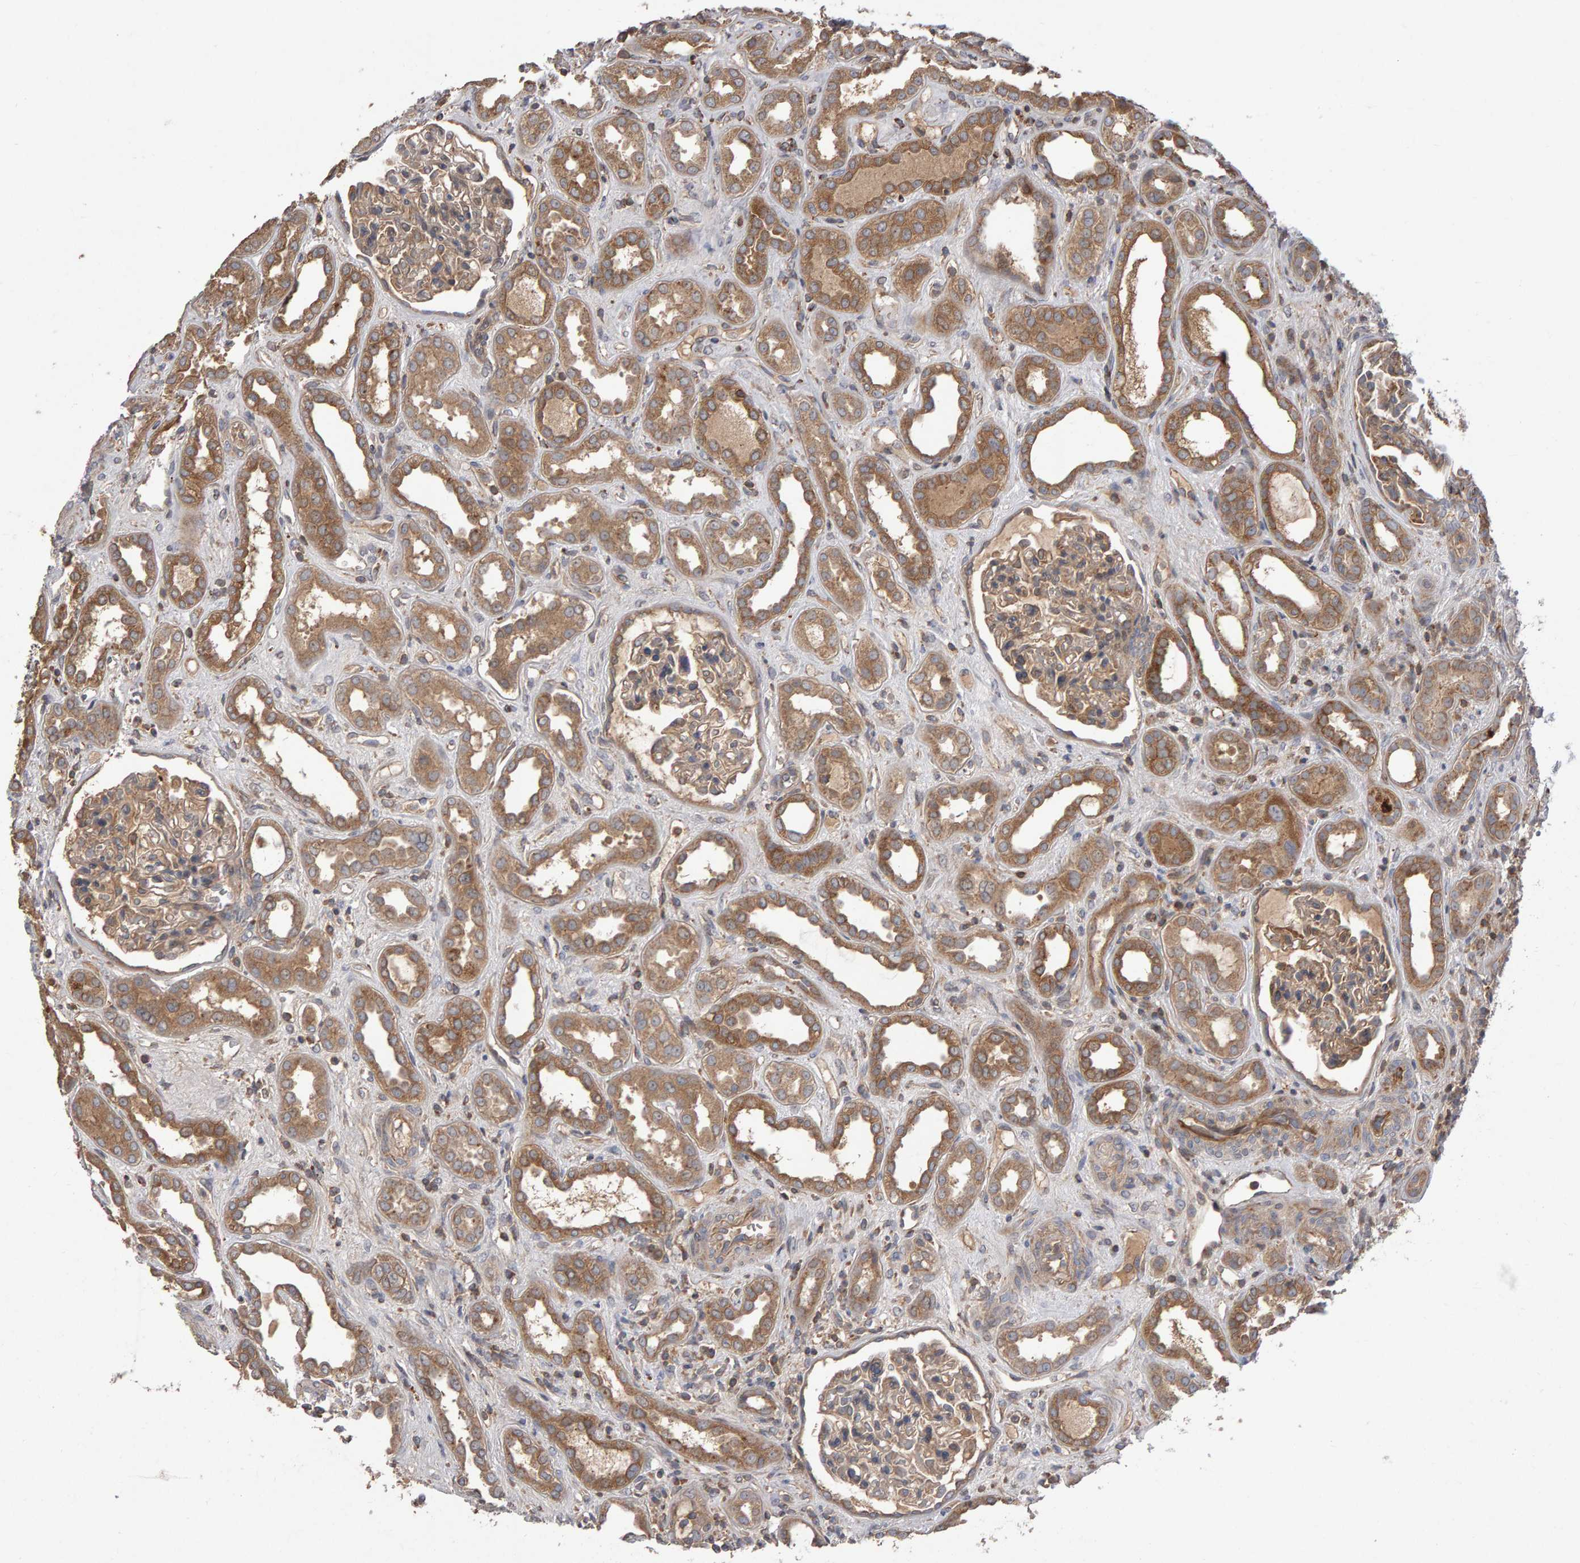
{"staining": {"intensity": "weak", "quantity": ">75%", "location": "cytoplasmic/membranous"}, "tissue": "kidney", "cell_type": "Cells in glomeruli", "image_type": "normal", "snomed": [{"axis": "morphology", "description": "Normal tissue, NOS"}, {"axis": "topography", "description": "Kidney"}], "caption": "DAB immunohistochemical staining of unremarkable kidney displays weak cytoplasmic/membranous protein positivity in approximately >75% of cells in glomeruli.", "gene": "PGS1", "patient": {"sex": "male", "age": 59}}